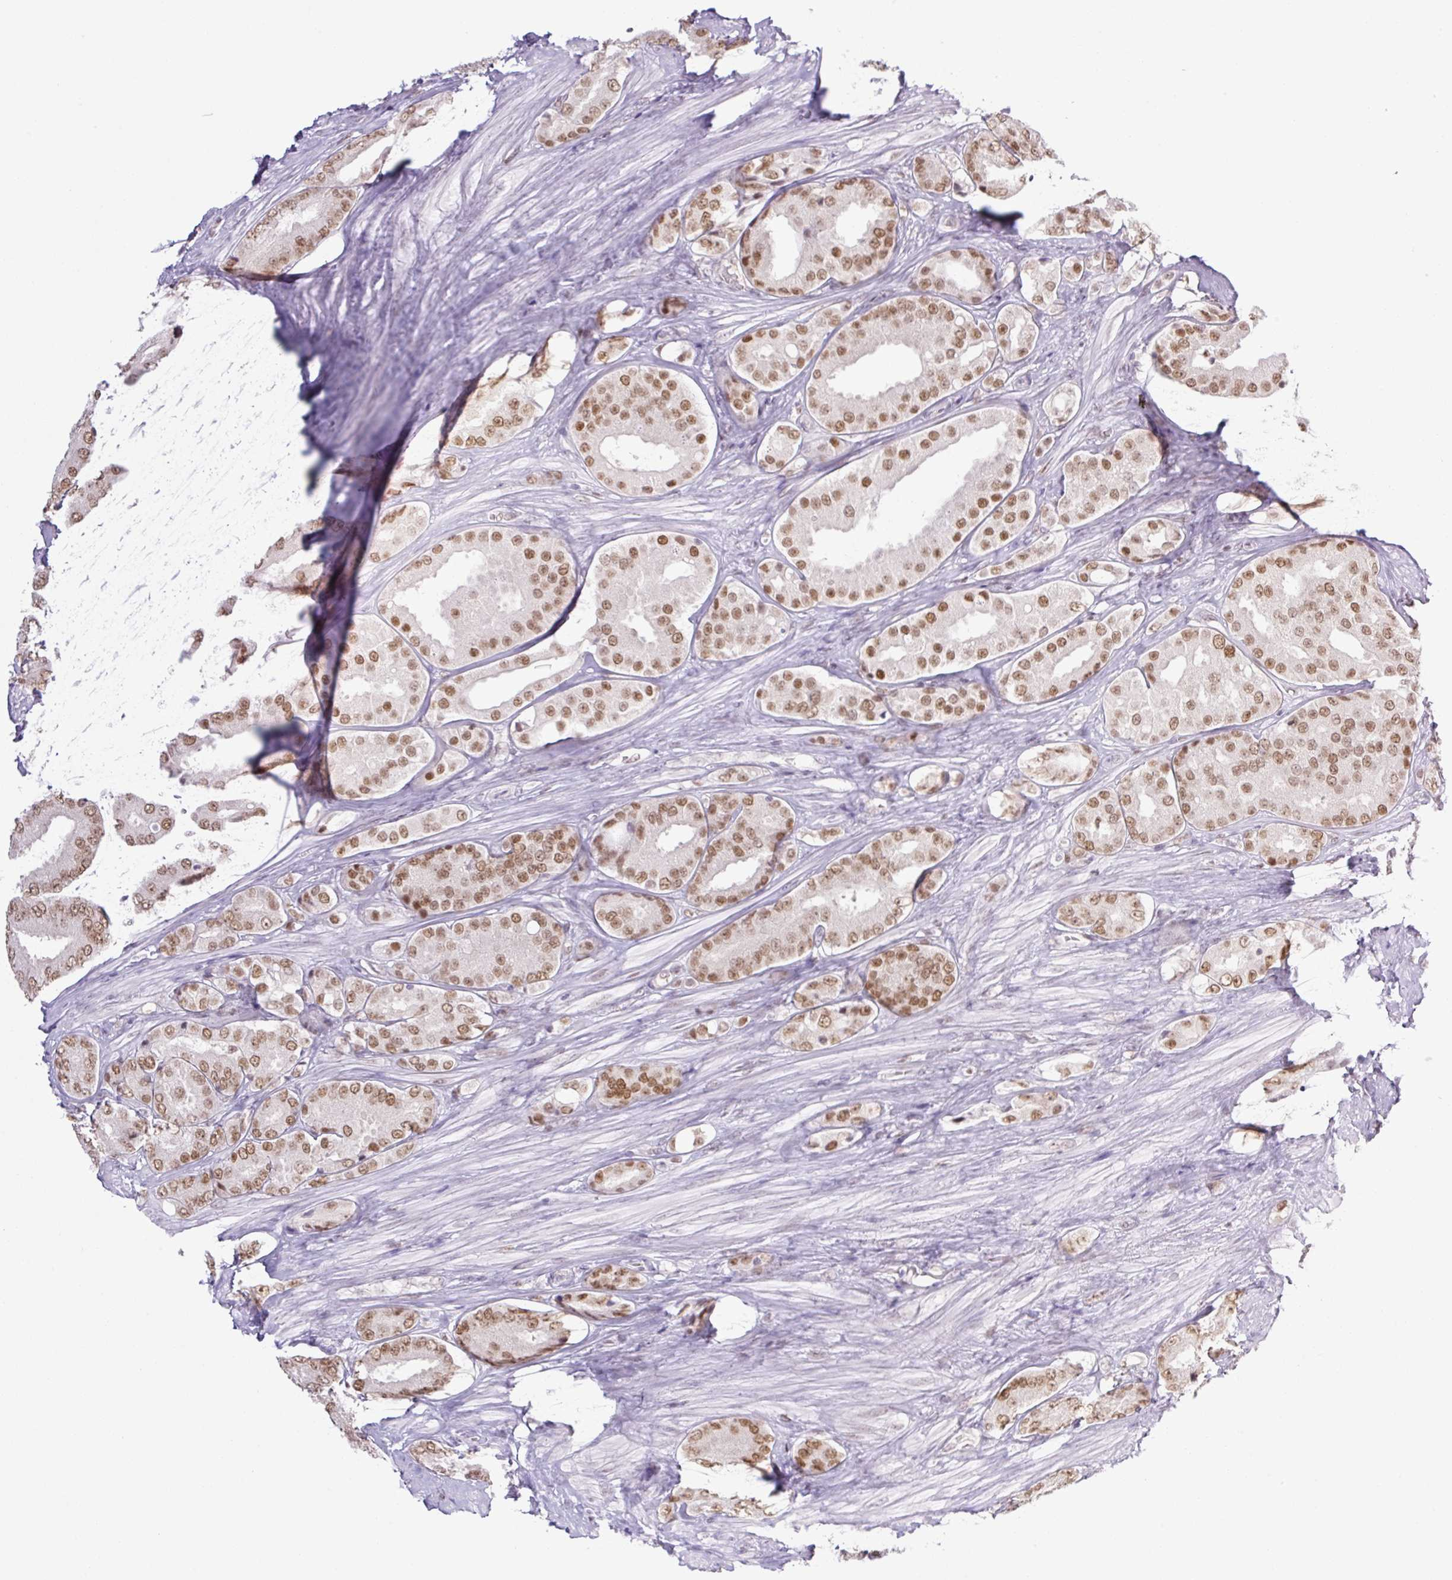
{"staining": {"intensity": "moderate", "quantity": ">75%", "location": "nuclear"}, "tissue": "prostate cancer", "cell_type": "Tumor cells", "image_type": "cancer", "snomed": [{"axis": "morphology", "description": "Adenocarcinoma, High grade"}, {"axis": "topography", "description": "Prostate"}], "caption": "This micrograph reveals high-grade adenocarcinoma (prostate) stained with IHC to label a protein in brown. The nuclear of tumor cells show moderate positivity for the protein. Nuclei are counter-stained blue.", "gene": "TLE3", "patient": {"sex": "male", "age": 63}}